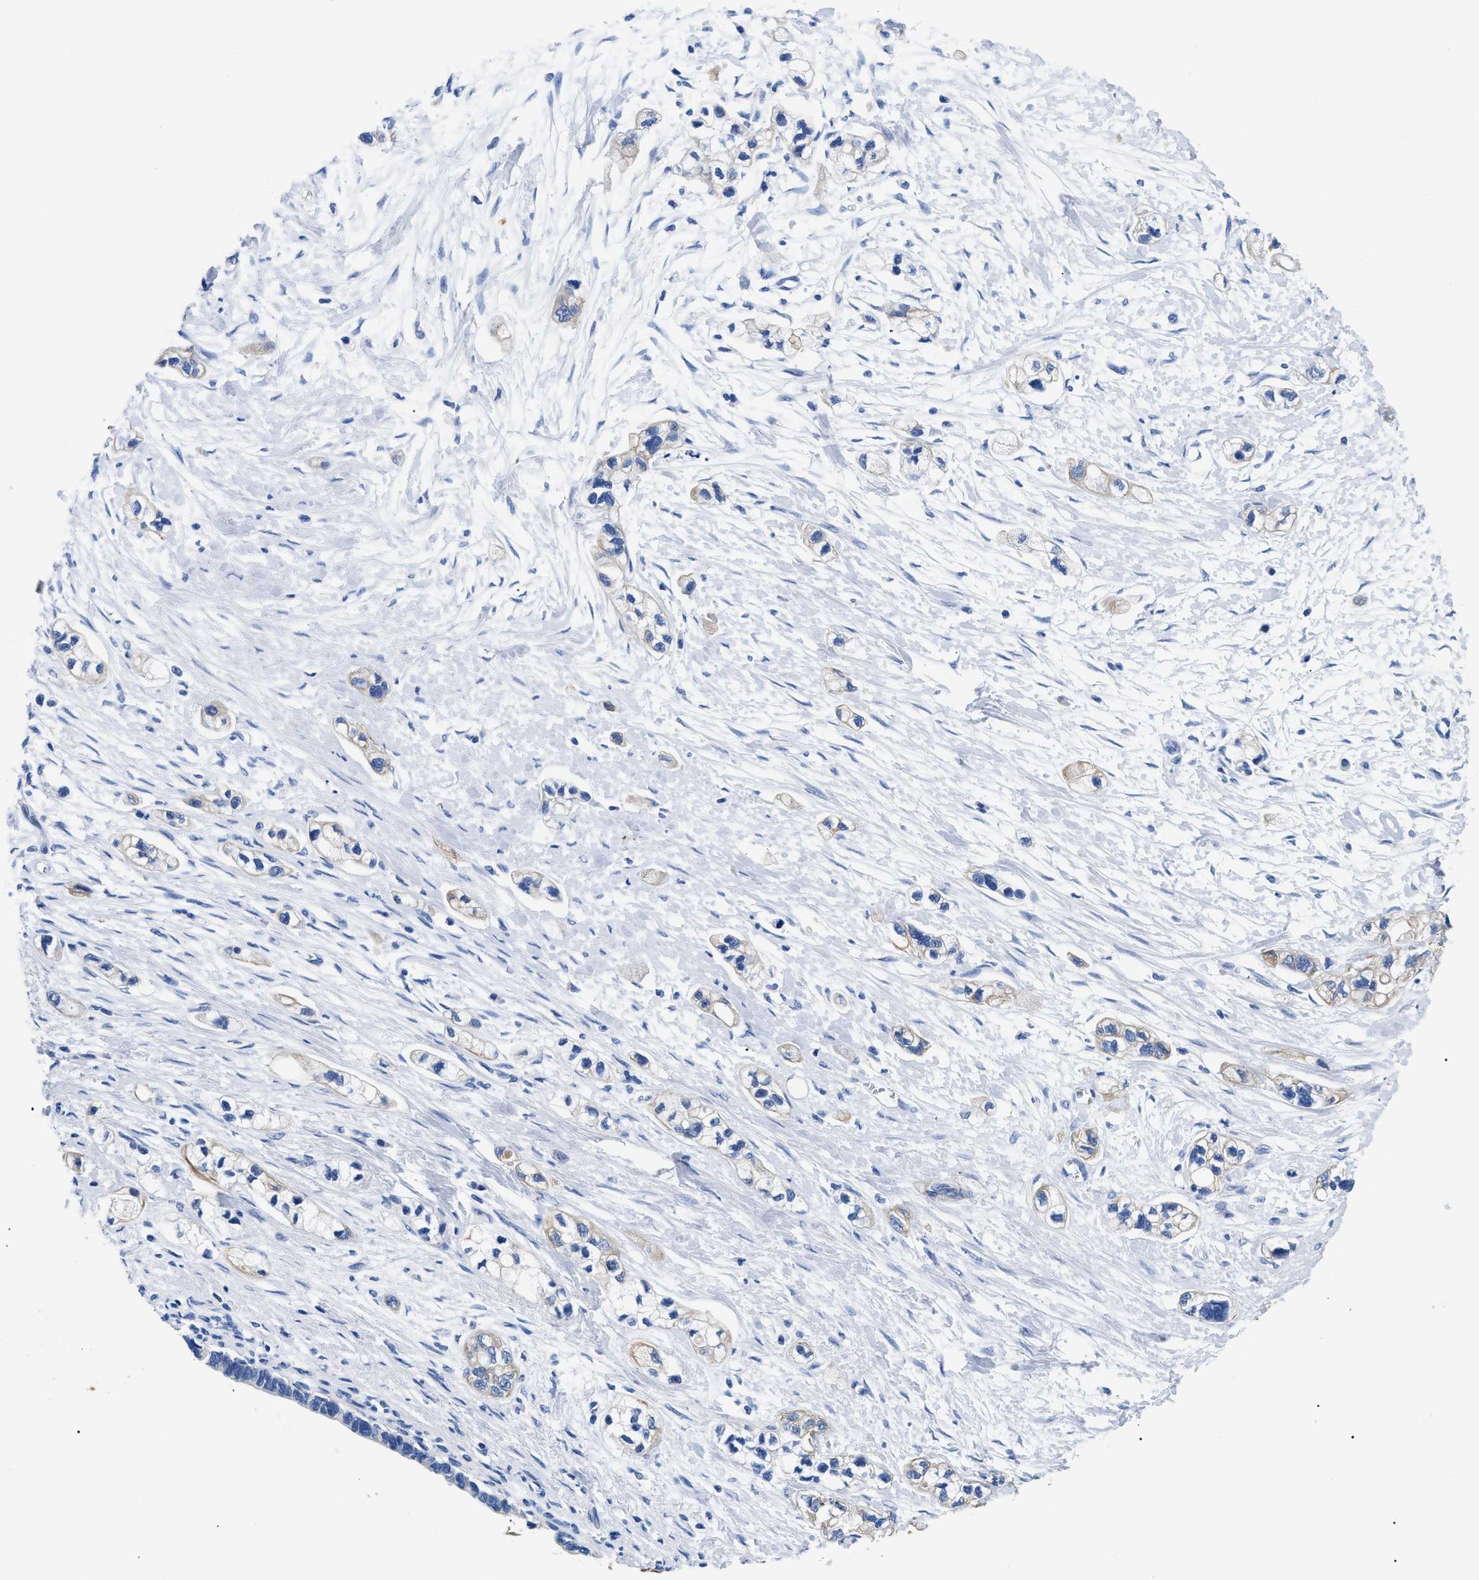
{"staining": {"intensity": "weak", "quantity": "<25%", "location": "cytoplasmic/membranous"}, "tissue": "pancreatic cancer", "cell_type": "Tumor cells", "image_type": "cancer", "snomed": [{"axis": "morphology", "description": "Adenocarcinoma, NOS"}, {"axis": "topography", "description": "Pancreas"}], "caption": "Tumor cells are negative for protein expression in human adenocarcinoma (pancreatic).", "gene": "TMEM68", "patient": {"sex": "male", "age": 74}}